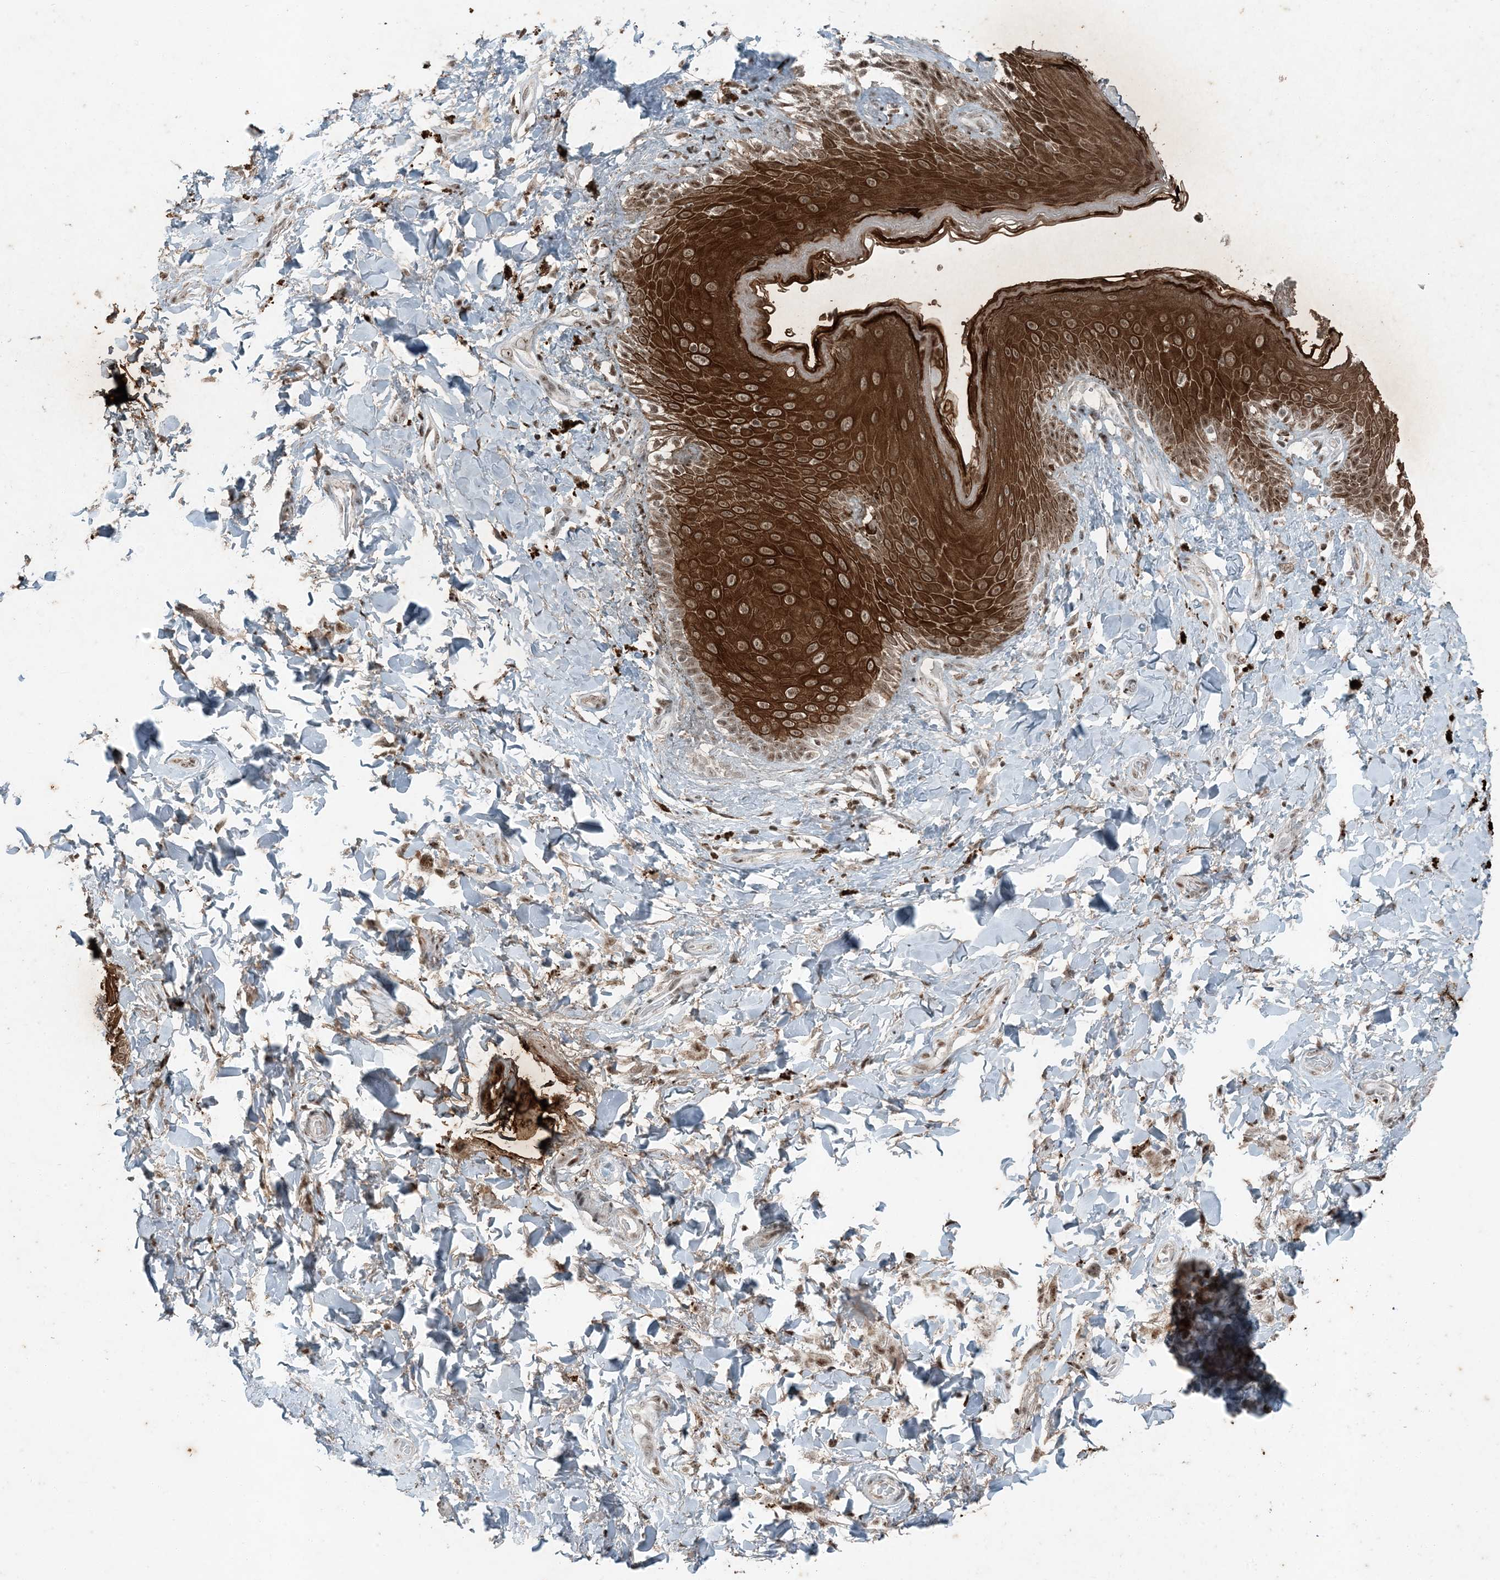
{"staining": {"intensity": "strong", "quantity": ">75%", "location": "cytoplasmic/membranous,nuclear"}, "tissue": "skin", "cell_type": "Epidermal cells", "image_type": "normal", "snomed": [{"axis": "morphology", "description": "Normal tissue, NOS"}, {"axis": "topography", "description": "Anal"}], "caption": "The micrograph demonstrates staining of unremarkable skin, revealing strong cytoplasmic/membranous,nuclear protein staining (brown color) within epidermal cells.", "gene": "TADA2B", "patient": {"sex": "female", "age": 78}}